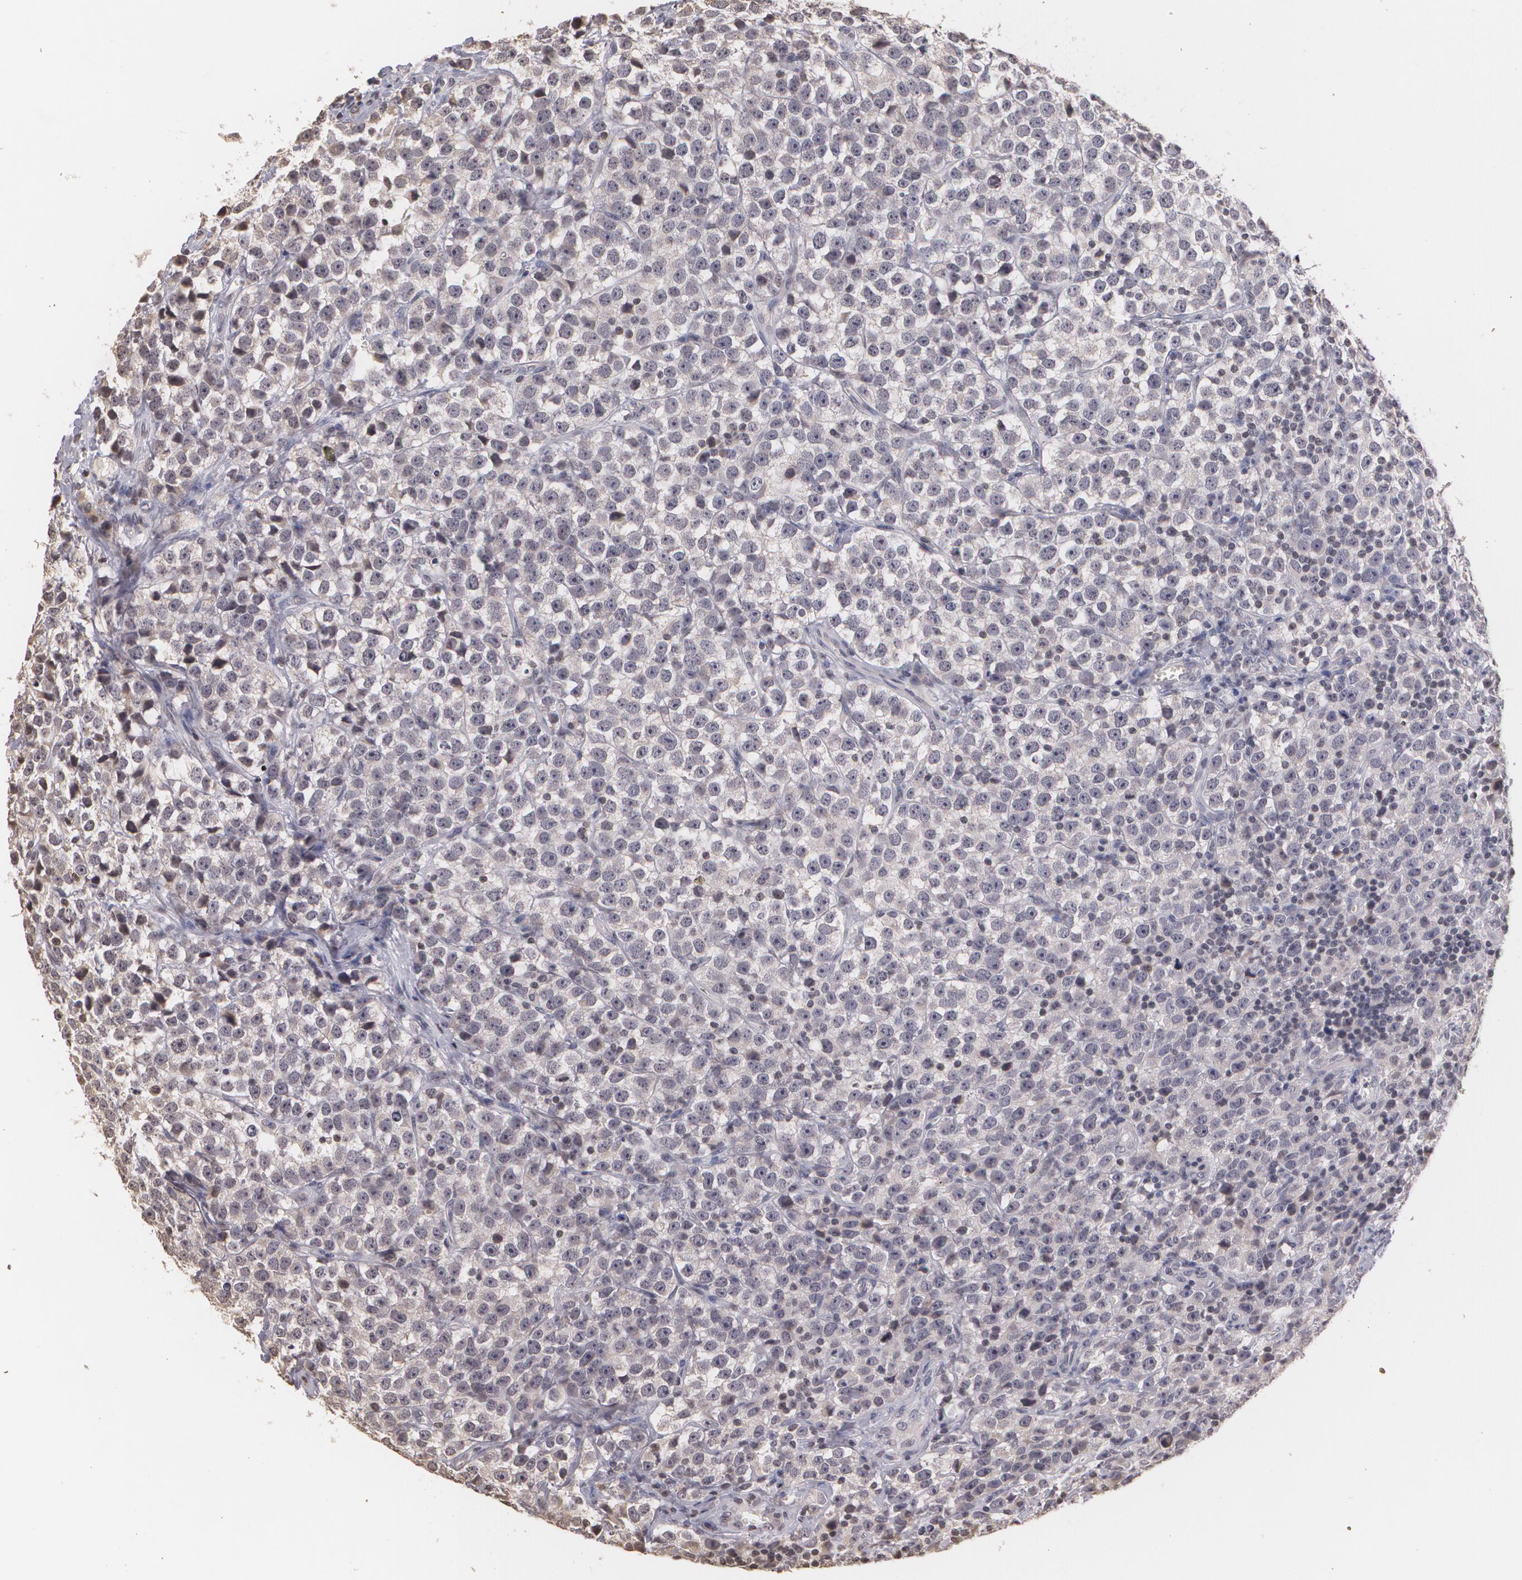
{"staining": {"intensity": "negative", "quantity": "none", "location": "none"}, "tissue": "testis cancer", "cell_type": "Tumor cells", "image_type": "cancer", "snomed": [{"axis": "morphology", "description": "Seminoma, NOS"}, {"axis": "topography", "description": "Testis"}], "caption": "Immunohistochemistry of human testis seminoma shows no expression in tumor cells.", "gene": "THRB", "patient": {"sex": "male", "age": 25}}